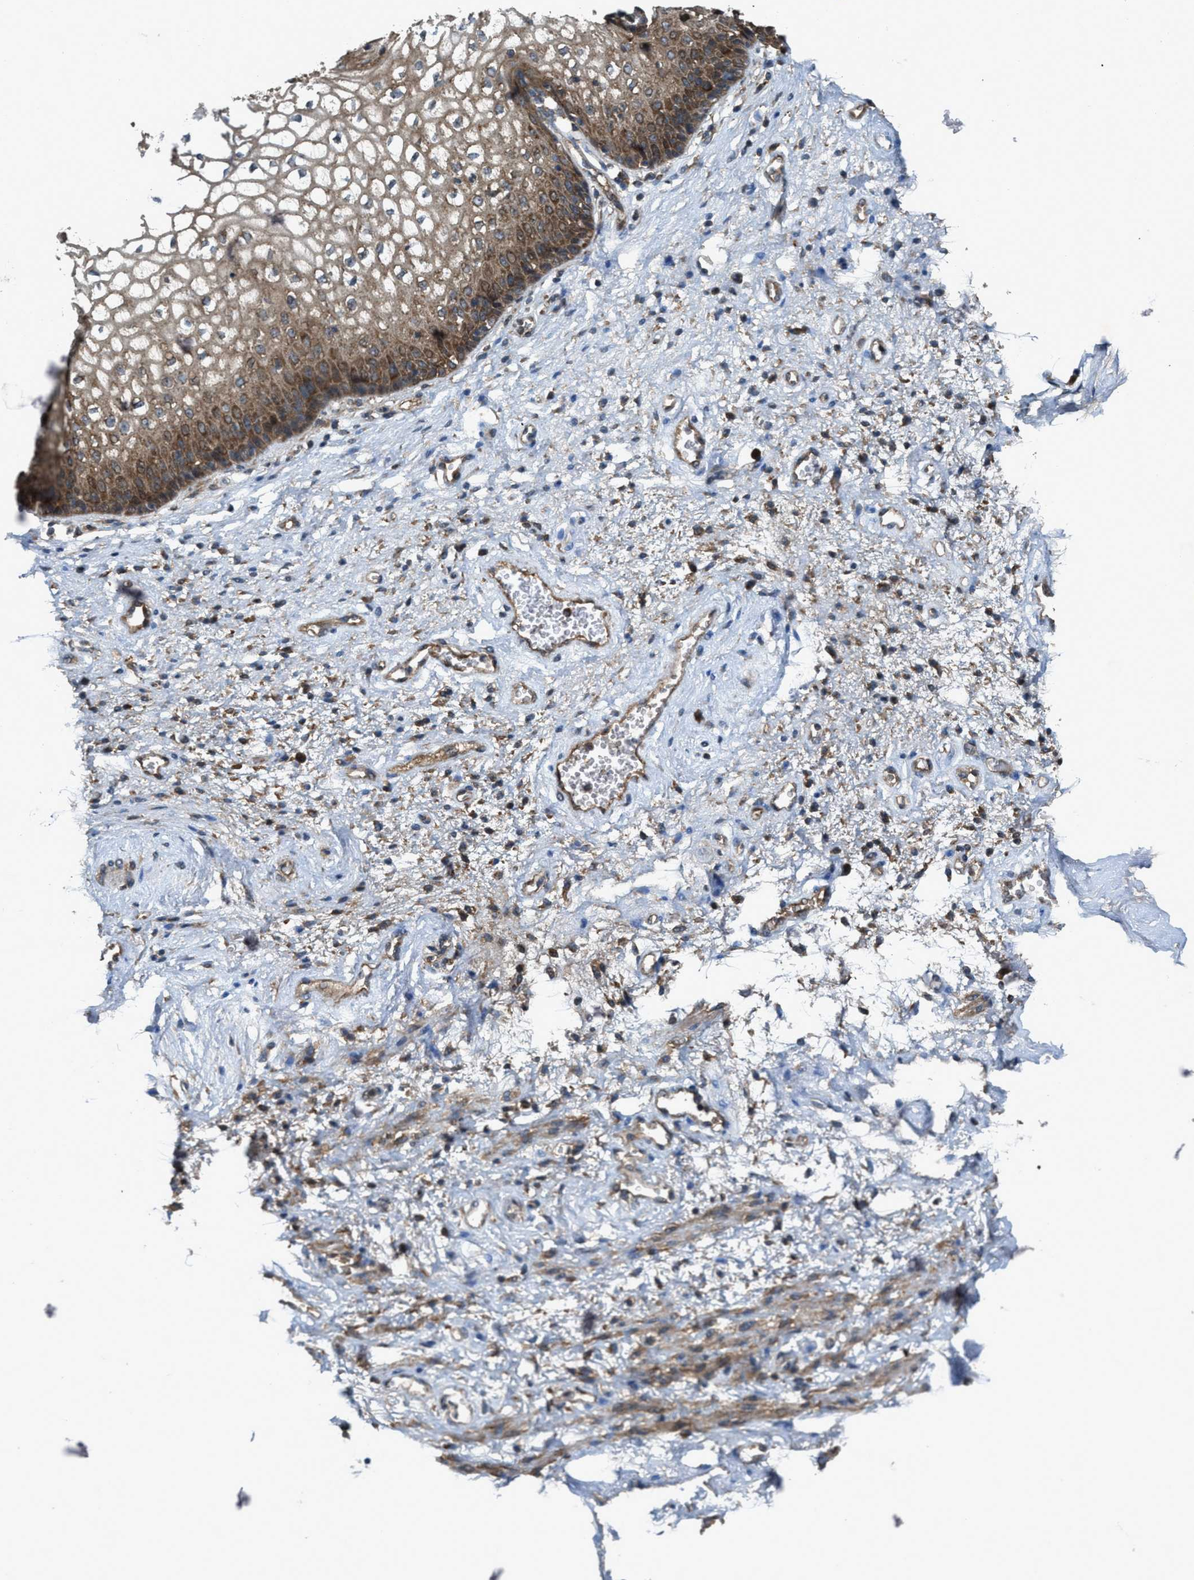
{"staining": {"intensity": "moderate", "quantity": ">75%", "location": "cytoplasmic/membranous"}, "tissue": "vagina", "cell_type": "Squamous epithelial cells", "image_type": "normal", "snomed": [{"axis": "morphology", "description": "Normal tissue, NOS"}, {"axis": "topography", "description": "Vagina"}], "caption": "Immunohistochemical staining of benign vagina reveals moderate cytoplasmic/membranous protein expression in approximately >75% of squamous epithelial cells.", "gene": "PDP2", "patient": {"sex": "female", "age": 34}}